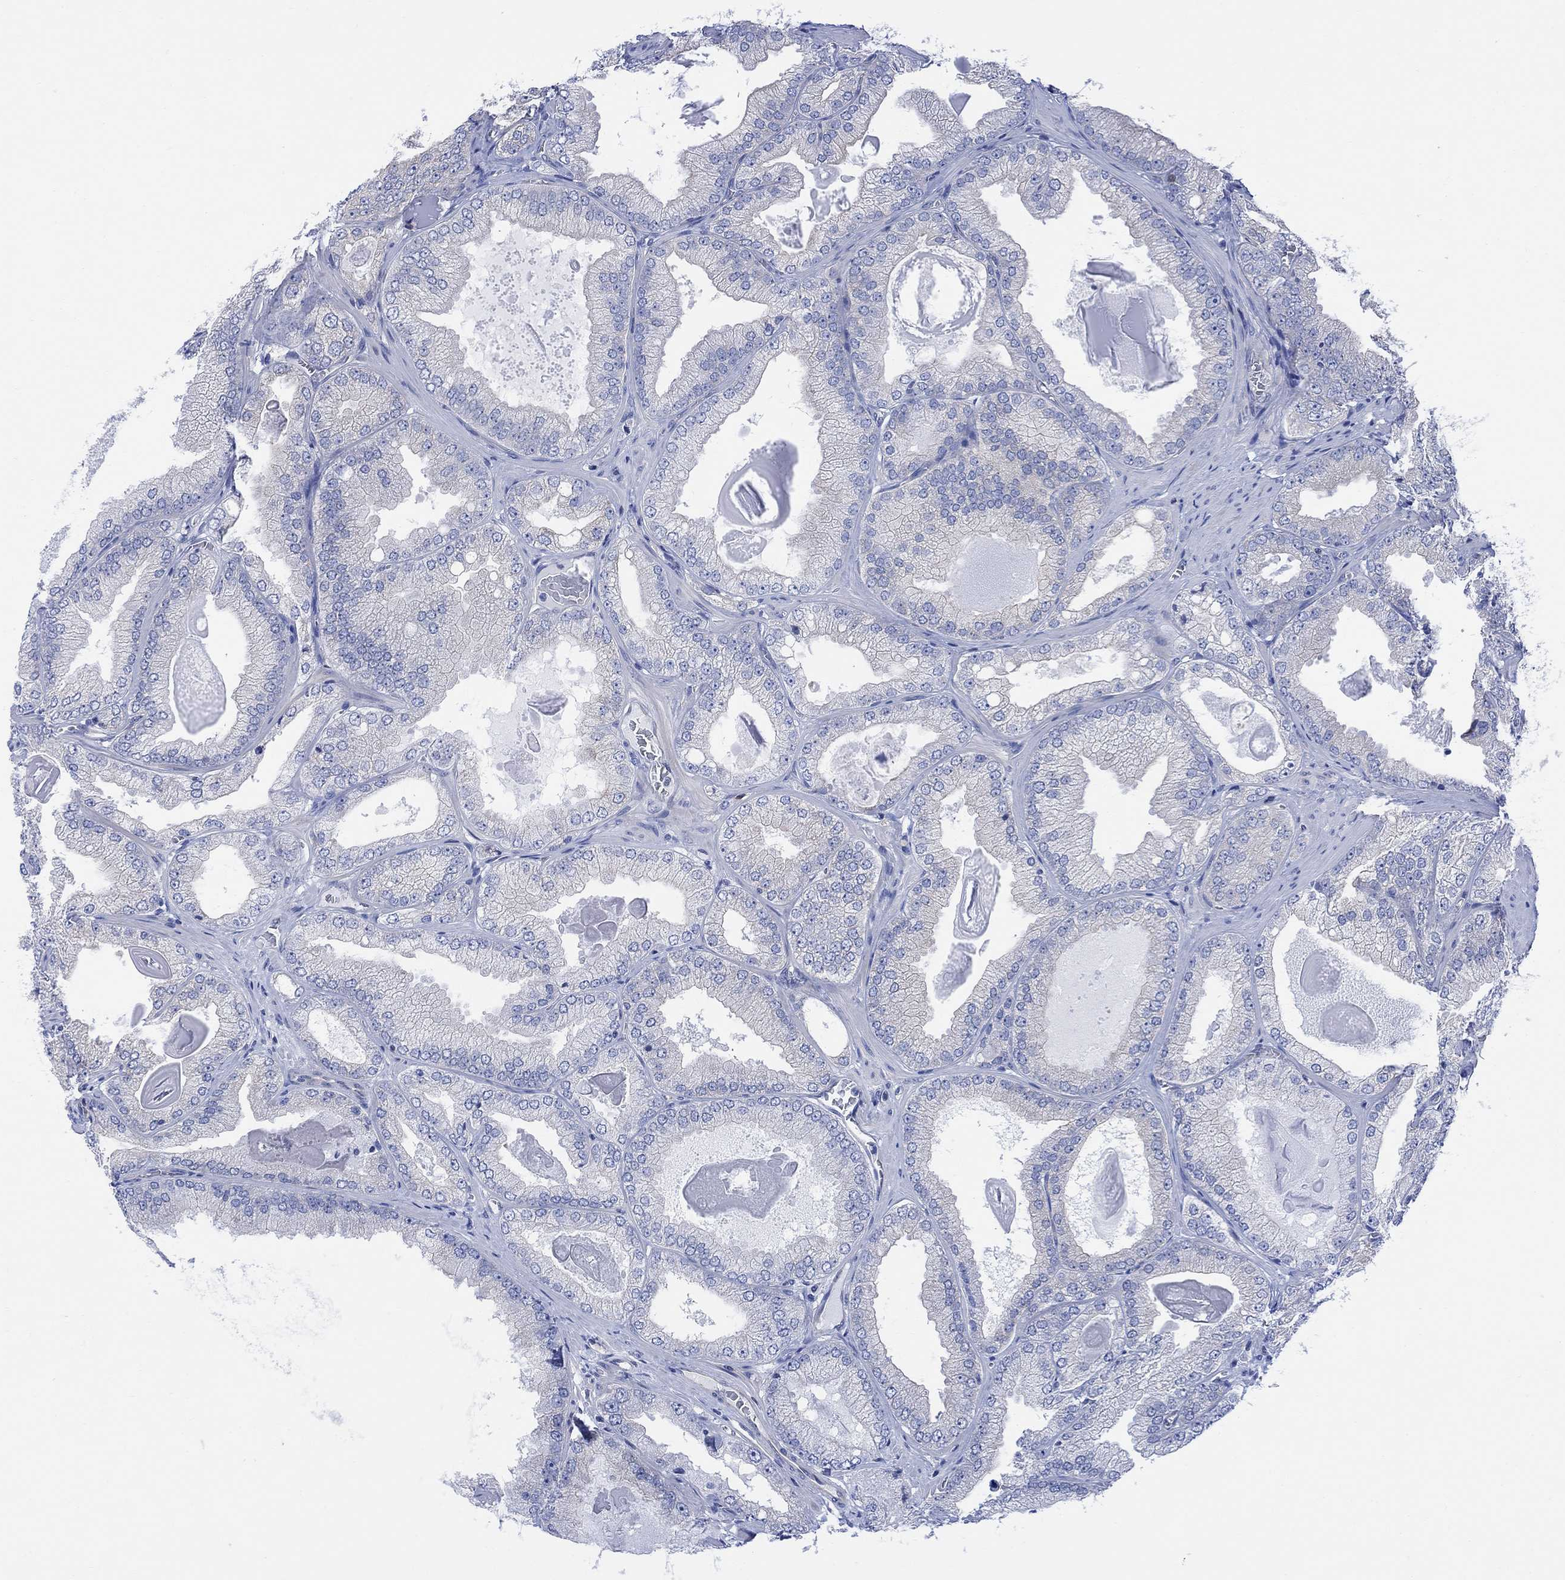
{"staining": {"intensity": "negative", "quantity": "none", "location": "none"}, "tissue": "prostate cancer", "cell_type": "Tumor cells", "image_type": "cancer", "snomed": [{"axis": "morphology", "description": "Adenocarcinoma, Low grade"}, {"axis": "topography", "description": "Prostate"}], "caption": "High power microscopy photomicrograph of an immunohistochemistry histopathology image of adenocarcinoma (low-grade) (prostate), revealing no significant positivity in tumor cells.", "gene": "GBP5", "patient": {"sex": "male", "age": 72}}